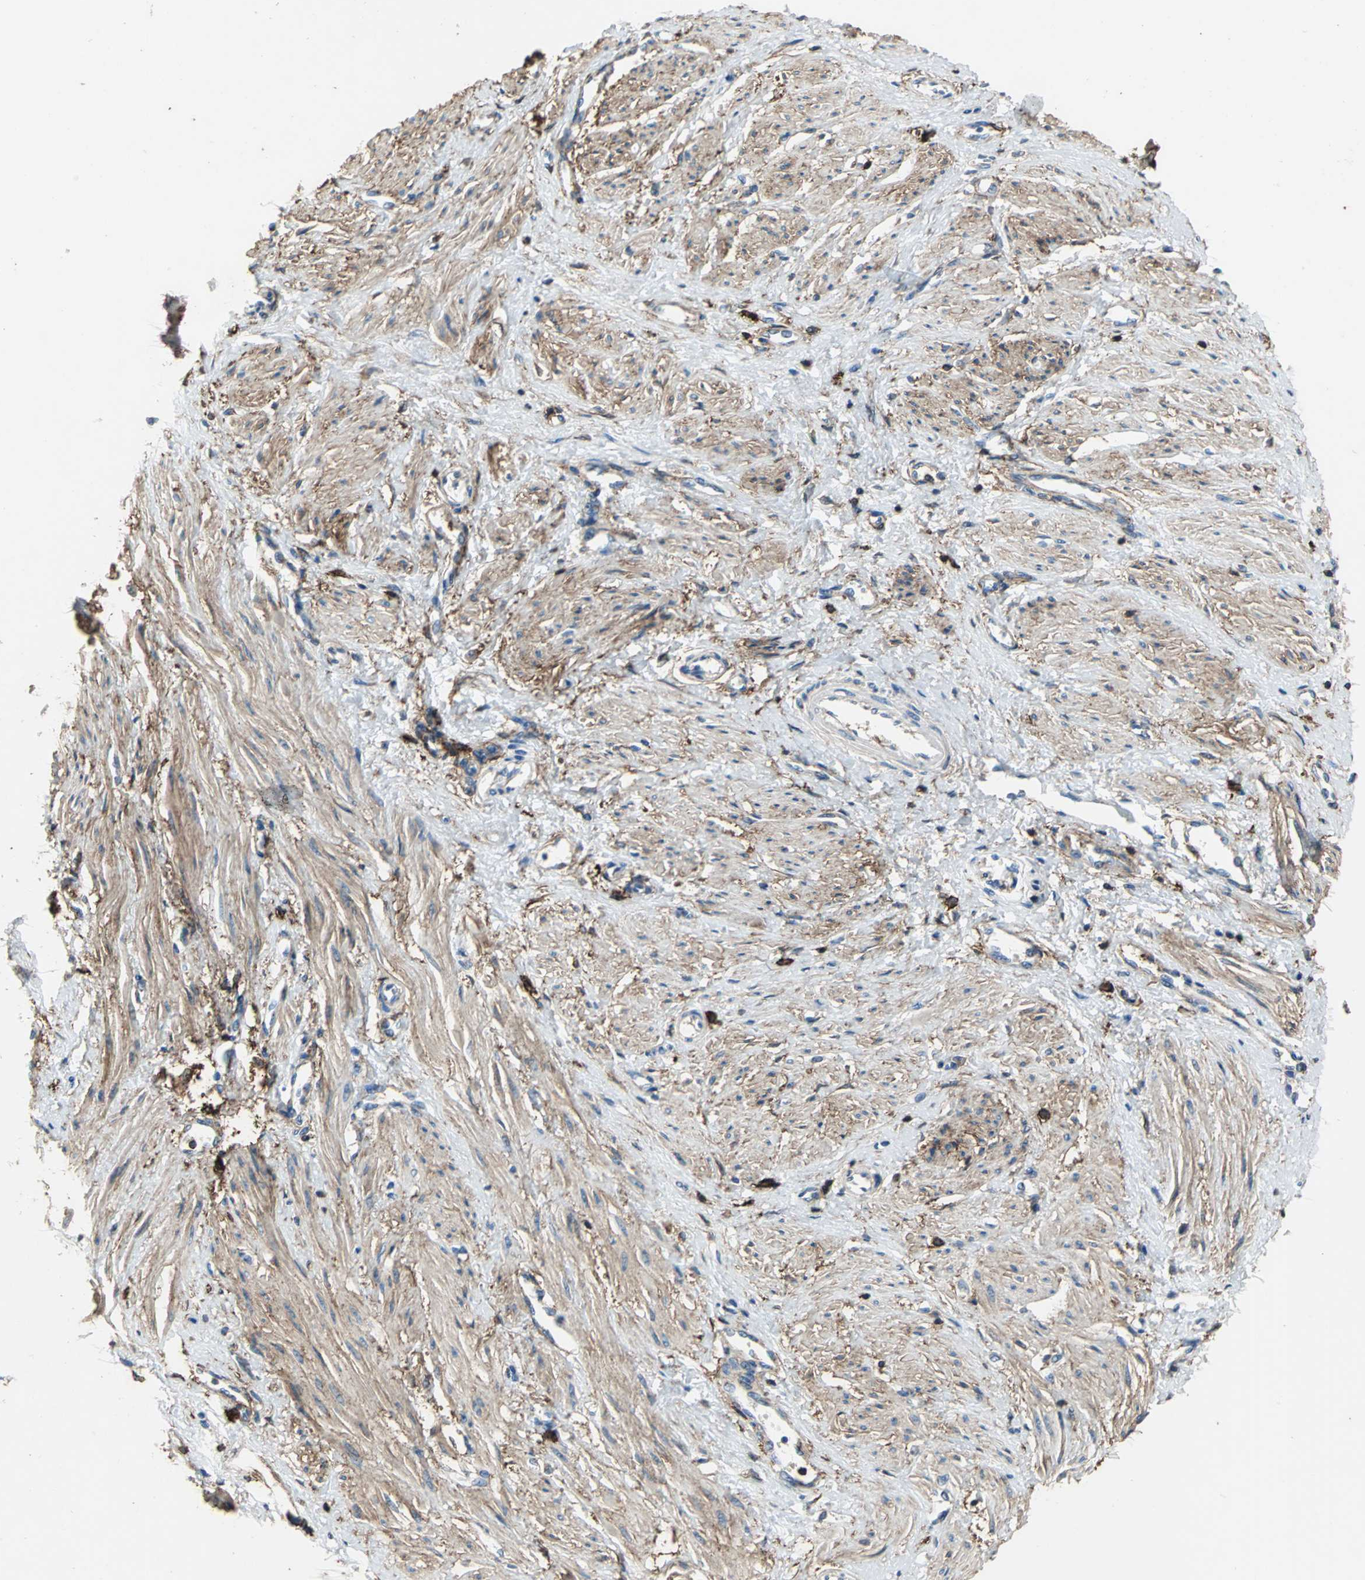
{"staining": {"intensity": "moderate", "quantity": ">75%", "location": "cytoplasmic/membranous"}, "tissue": "smooth muscle", "cell_type": "Smooth muscle cells", "image_type": "normal", "snomed": [{"axis": "morphology", "description": "Normal tissue, NOS"}, {"axis": "topography", "description": "Smooth muscle"}, {"axis": "topography", "description": "Uterus"}], "caption": "Immunohistochemical staining of benign human smooth muscle exhibits moderate cytoplasmic/membranous protein positivity in approximately >75% of smooth muscle cells. Using DAB (brown) and hematoxylin (blue) stains, captured at high magnification using brightfield microscopy.", "gene": "CD44", "patient": {"sex": "female", "age": 39}}